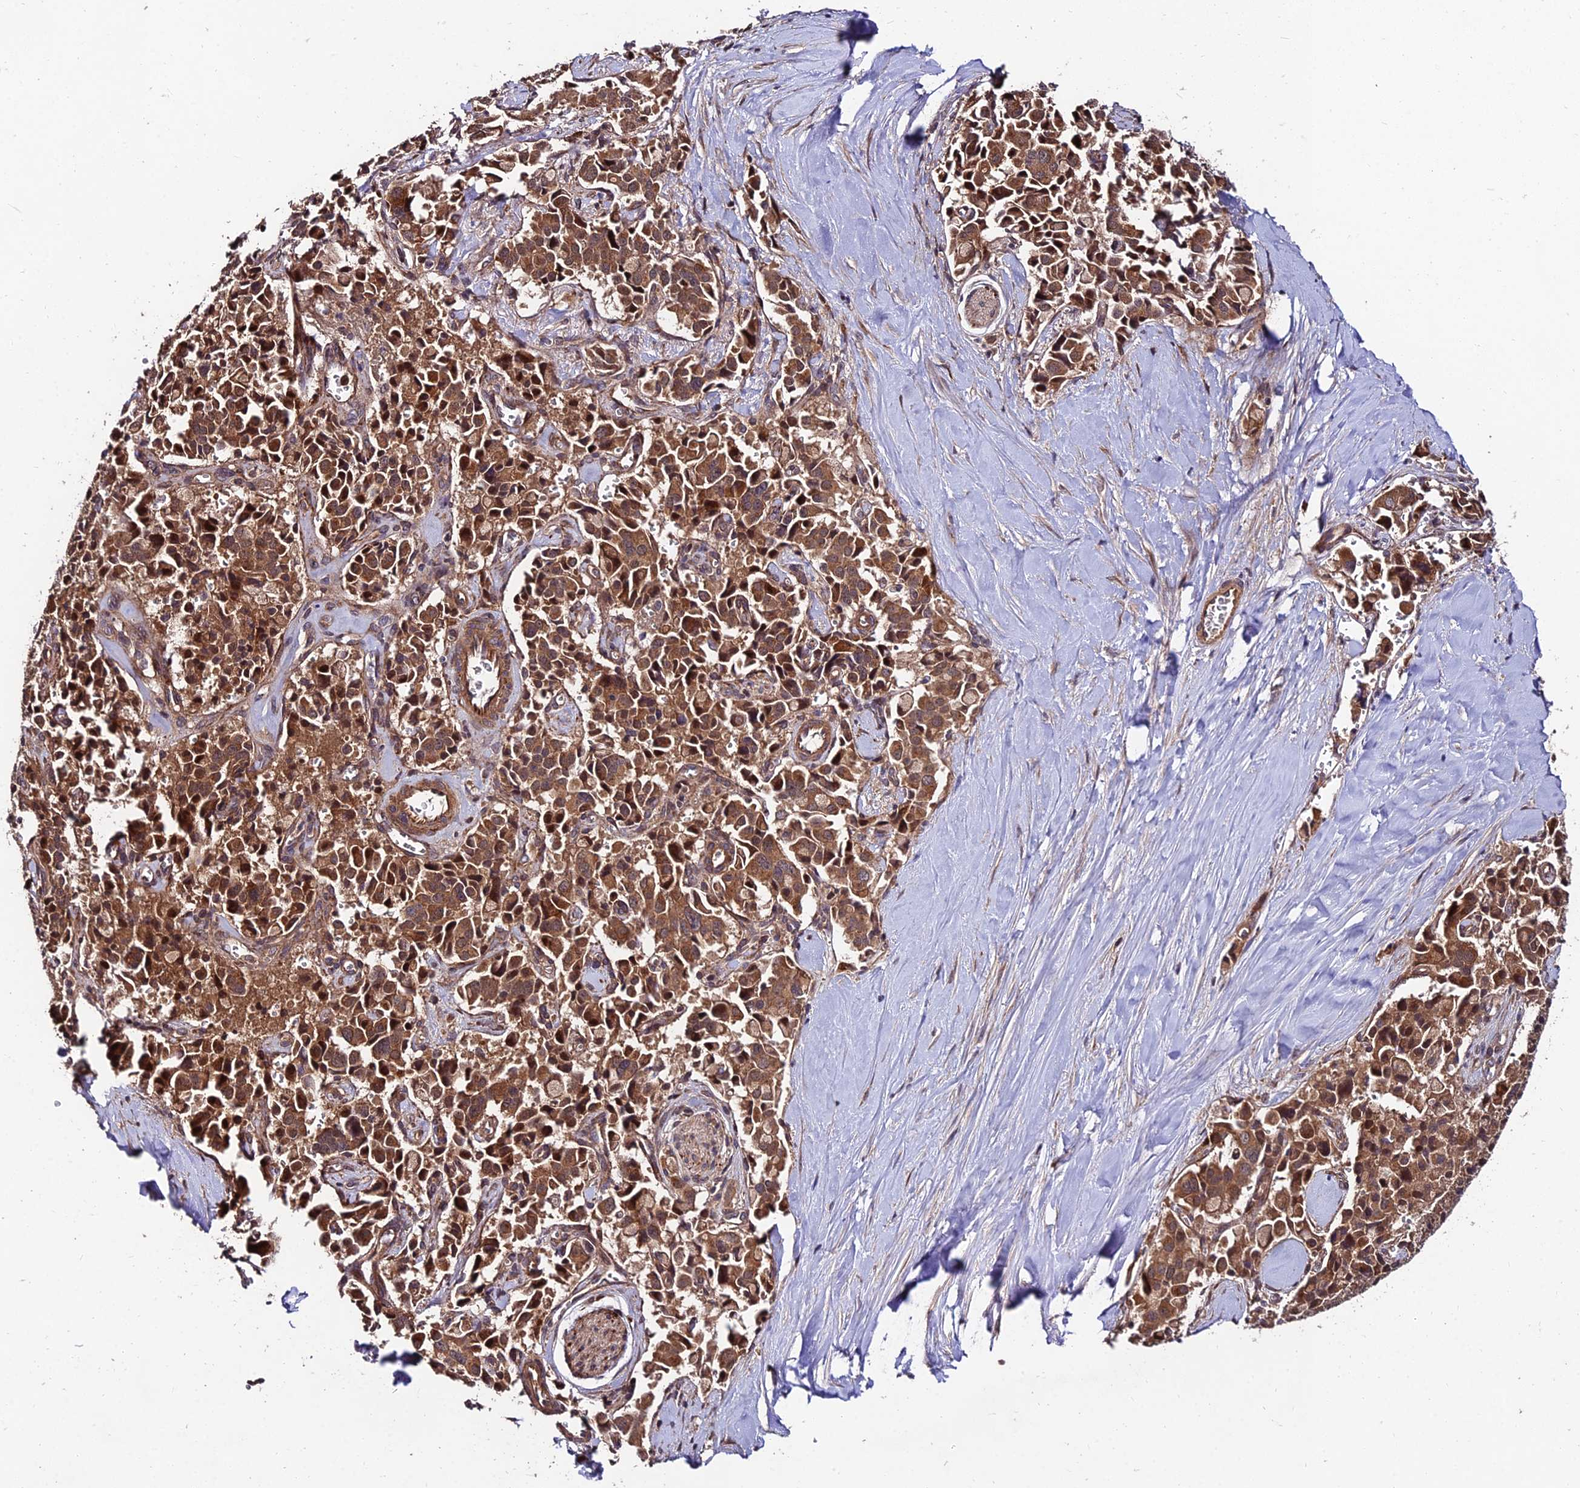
{"staining": {"intensity": "strong", "quantity": ">75%", "location": "cytoplasmic/membranous,nuclear"}, "tissue": "pancreatic cancer", "cell_type": "Tumor cells", "image_type": "cancer", "snomed": [{"axis": "morphology", "description": "Adenocarcinoma, NOS"}, {"axis": "topography", "description": "Pancreas"}], "caption": "Approximately >75% of tumor cells in pancreatic cancer display strong cytoplasmic/membranous and nuclear protein staining as visualized by brown immunohistochemical staining.", "gene": "MKKS", "patient": {"sex": "male", "age": 65}}